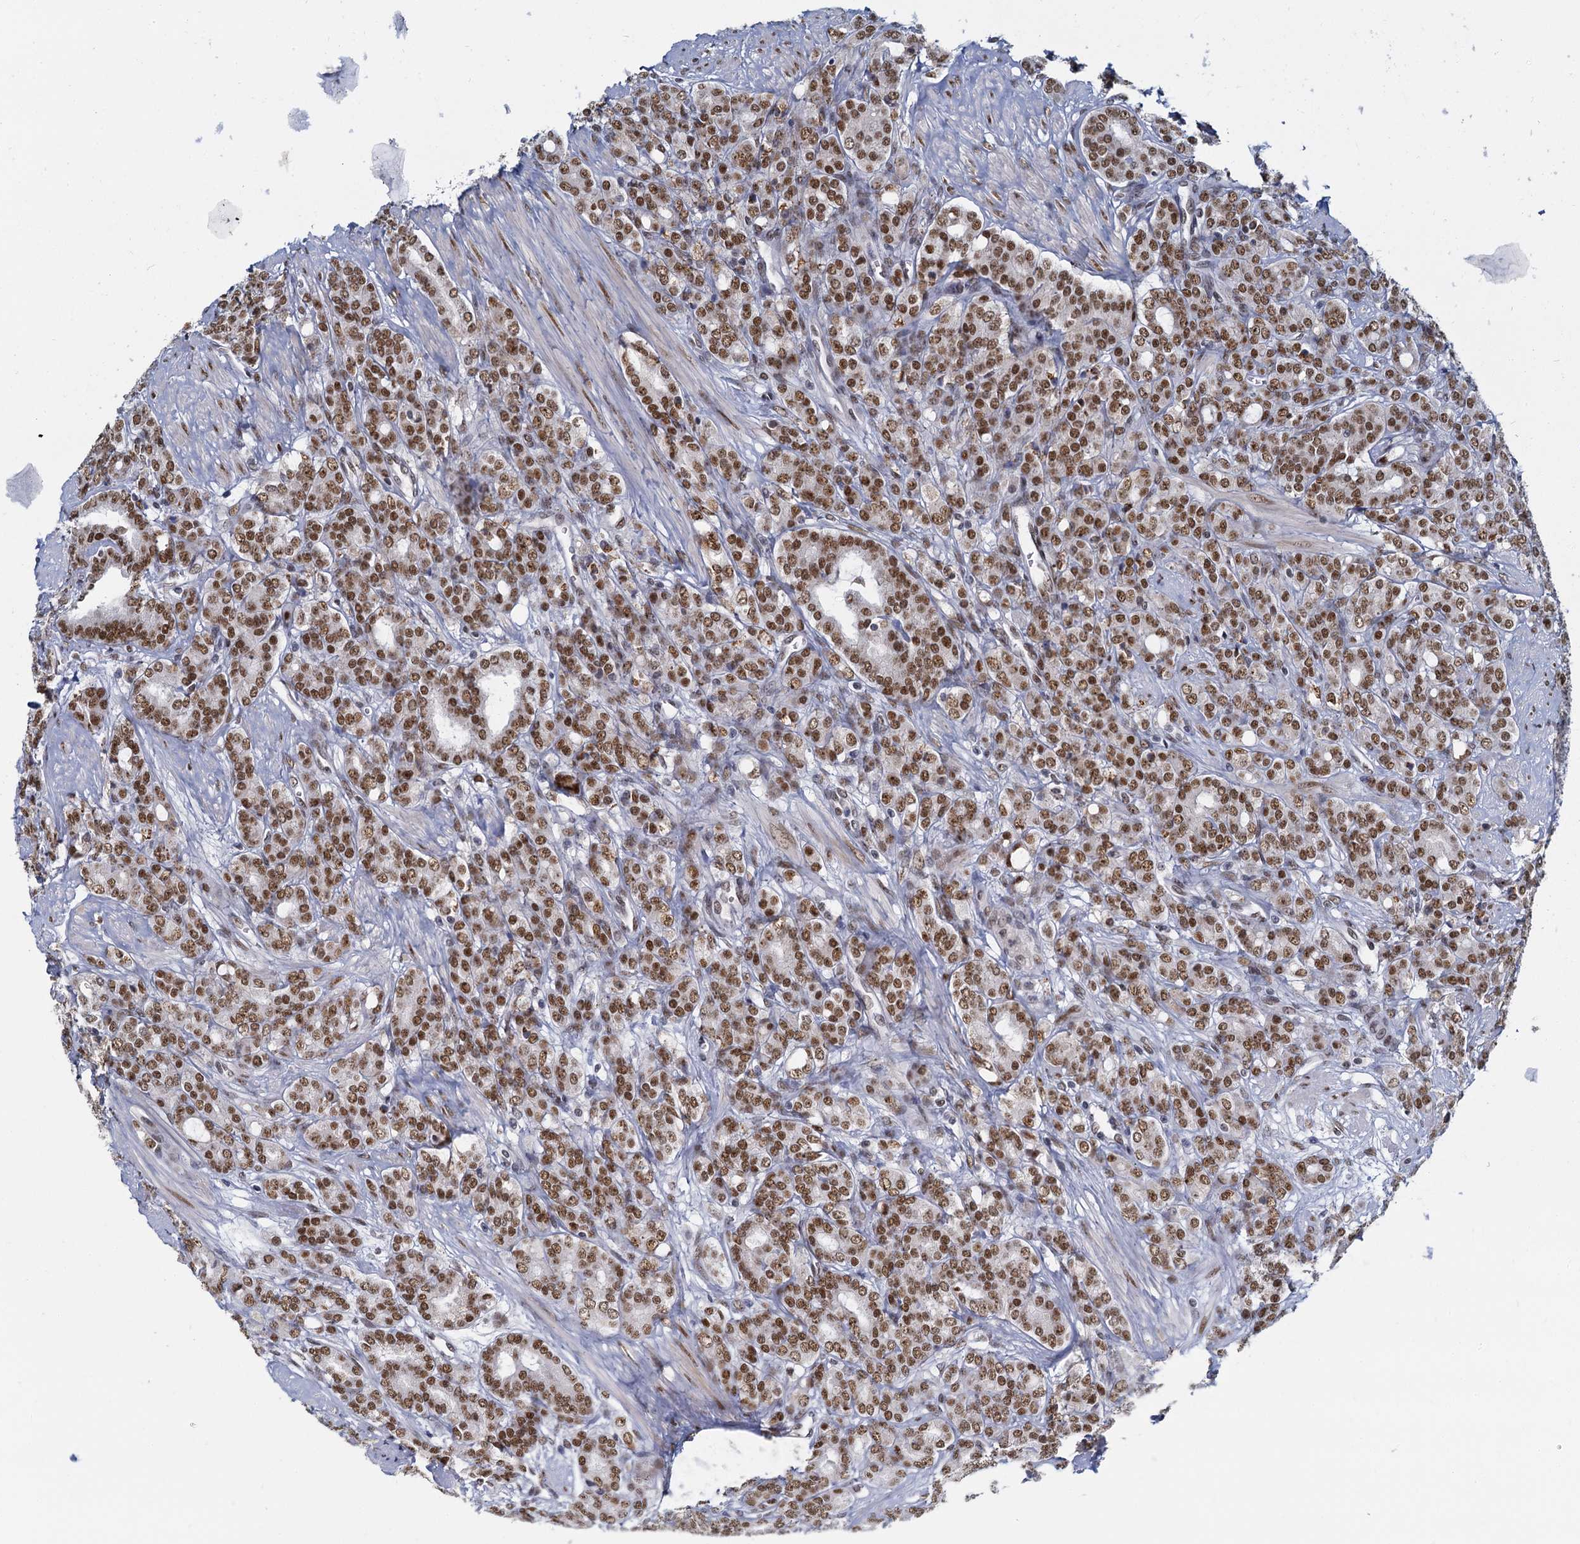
{"staining": {"intensity": "moderate", "quantity": ">75%", "location": "nuclear"}, "tissue": "prostate cancer", "cell_type": "Tumor cells", "image_type": "cancer", "snomed": [{"axis": "morphology", "description": "Adenocarcinoma, High grade"}, {"axis": "topography", "description": "Prostate"}], "caption": "Adenocarcinoma (high-grade) (prostate) stained with a protein marker reveals moderate staining in tumor cells.", "gene": "RPRD1A", "patient": {"sex": "male", "age": 62}}